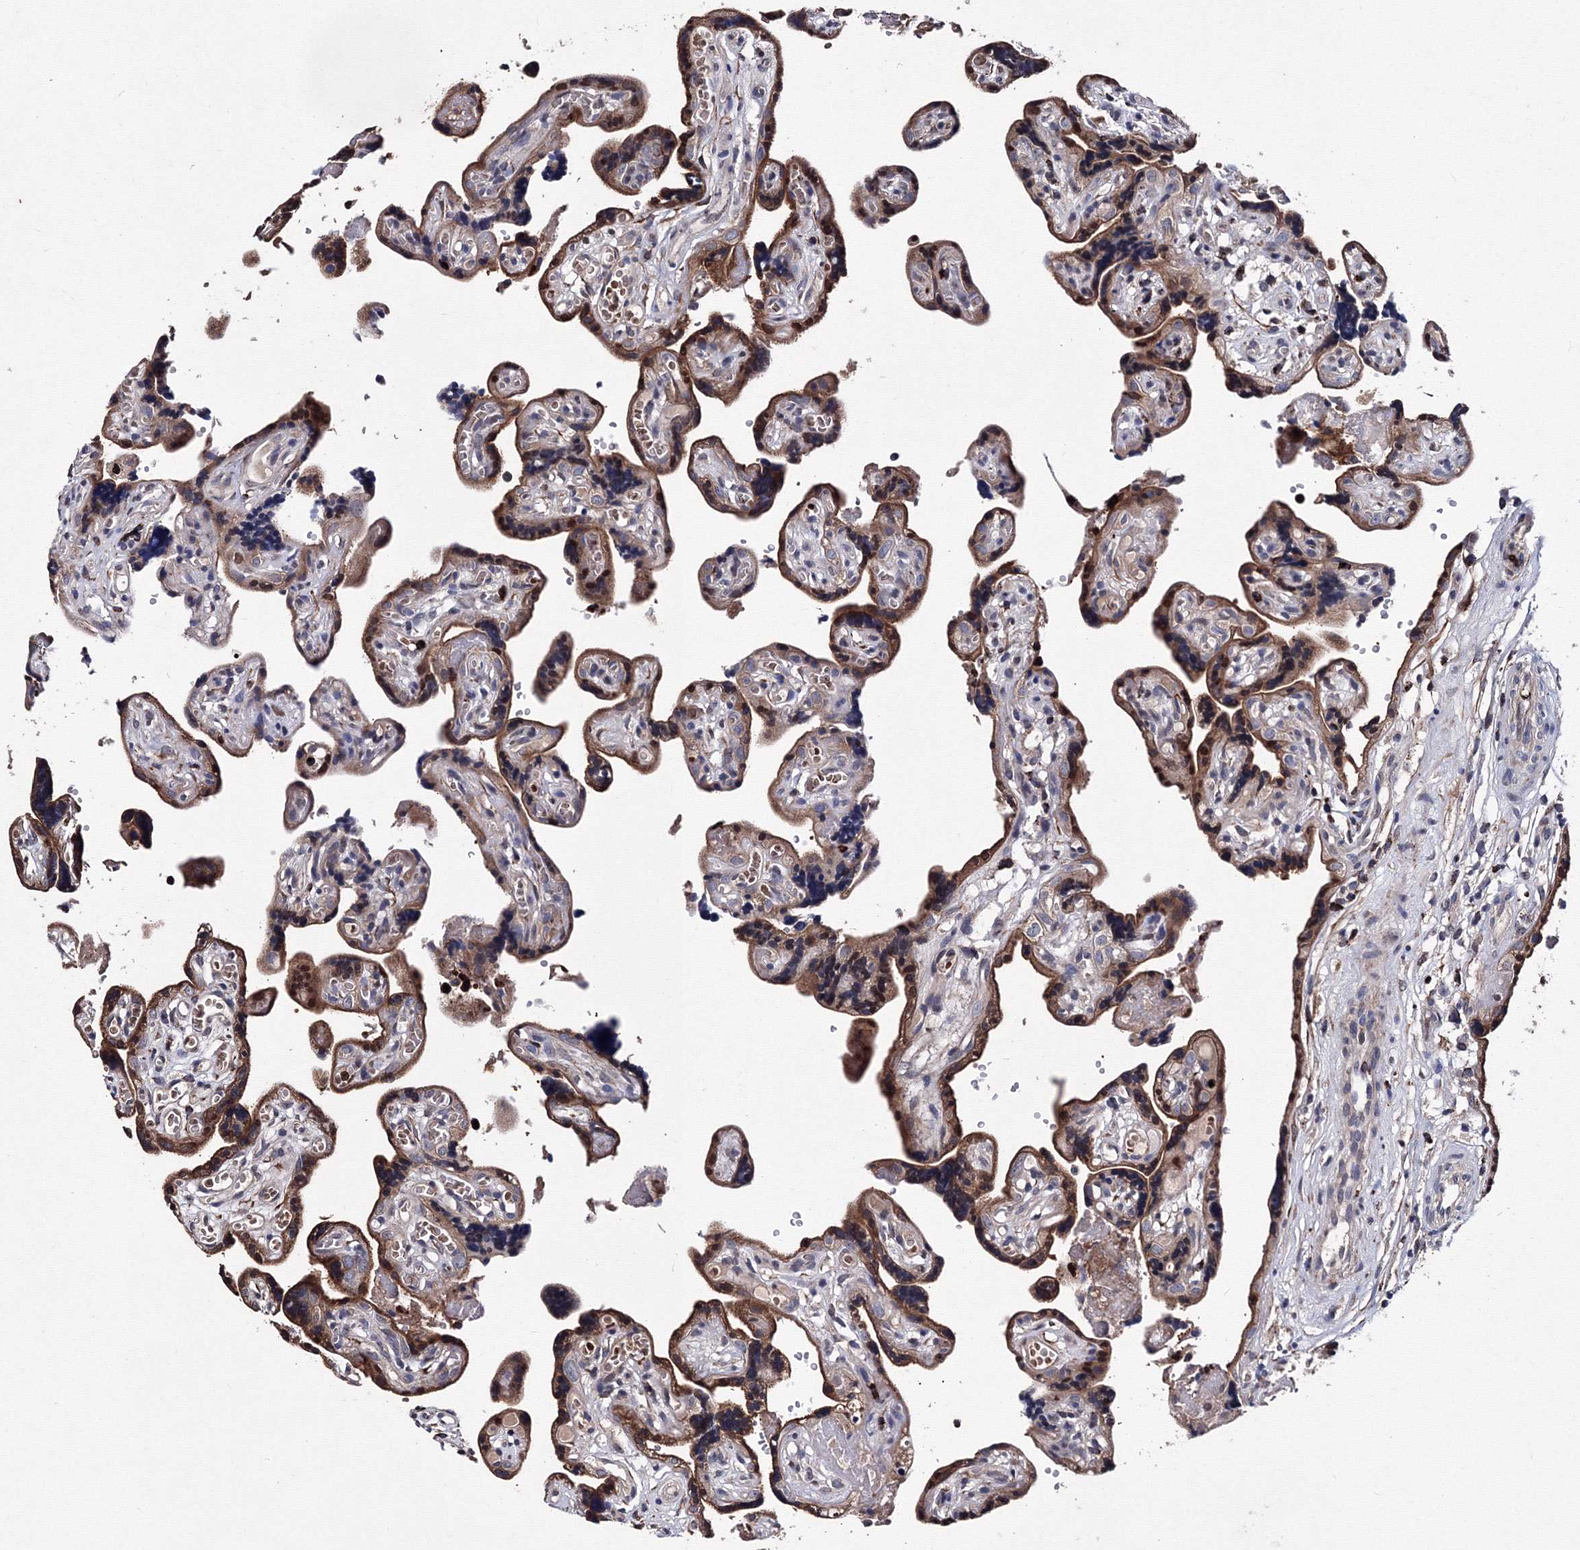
{"staining": {"intensity": "weak", "quantity": ">75%", "location": "cytoplasmic/membranous"}, "tissue": "placenta", "cell_type": "Decidual cells", "image_type": "normal", "snomed": [{"axis": "morphology", "description": "Normal tissue, NOS"}, {"axis": "topography", "description": "Placenta"}], "caption": "Weak cytoplasmic/membranous staining is seen in about >75% of decidual cells in benign placenta.", "gene": "PHYKPL", "patient": {"sex": "female", "age": 30}}